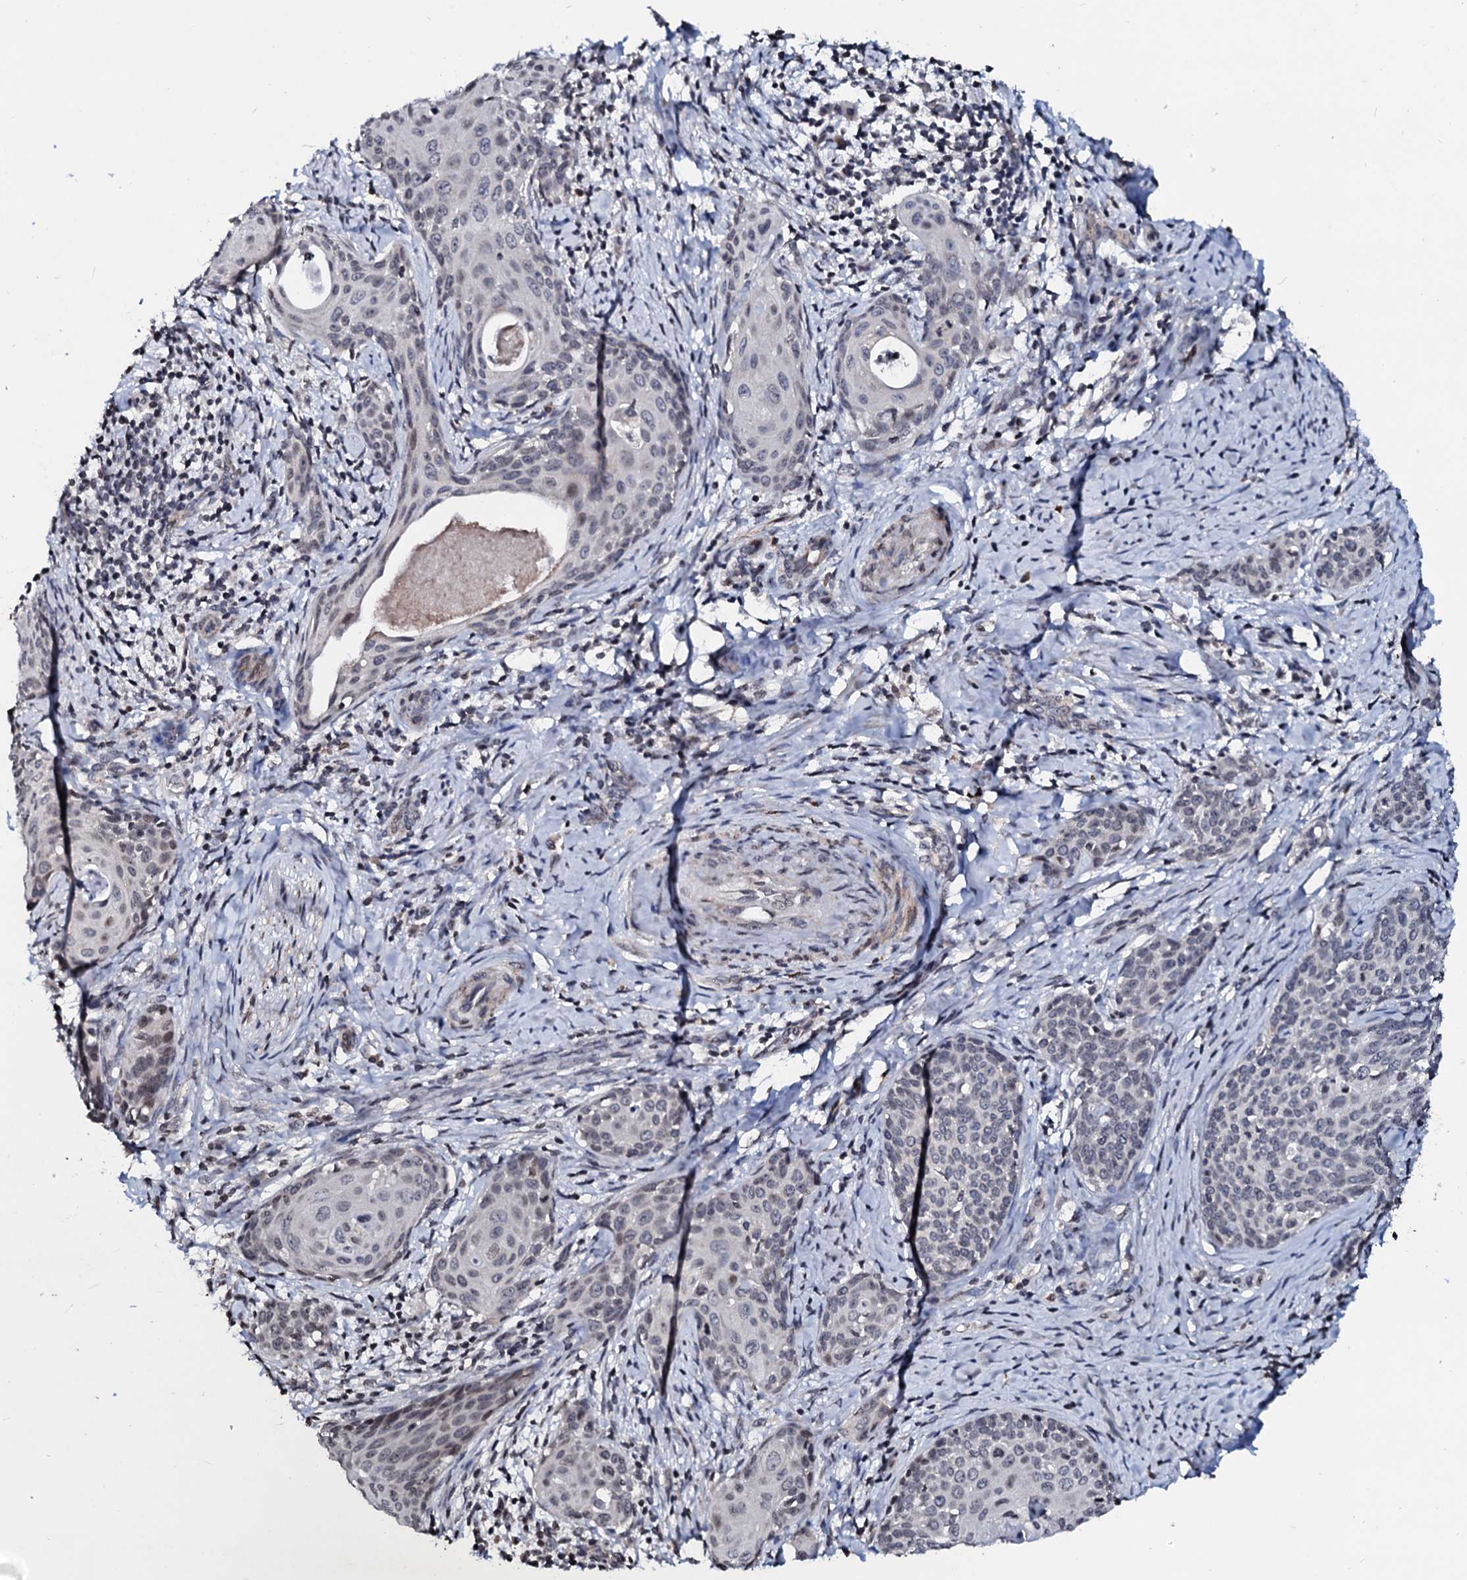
{"staining": {"intensity": "strong", "quantity": "<25%", "location": "cytoplasmic/membranous"}, "tissue": "cervical cancer", "cell_type": "Tumor cells", "image_type": "cancer", "snomed": [{"axis": "morphology", "description": "Squamous cell carcinoma, NOS"}, {"axis": "topography", "description": "Cervix"}], "caption": "Cervical cancer (squamous cell carcinoma) stained with a protein marker shows strong staining in tumor cells.", "gene": "LSM11", "patient": {"sex": "female", "age": 52}}